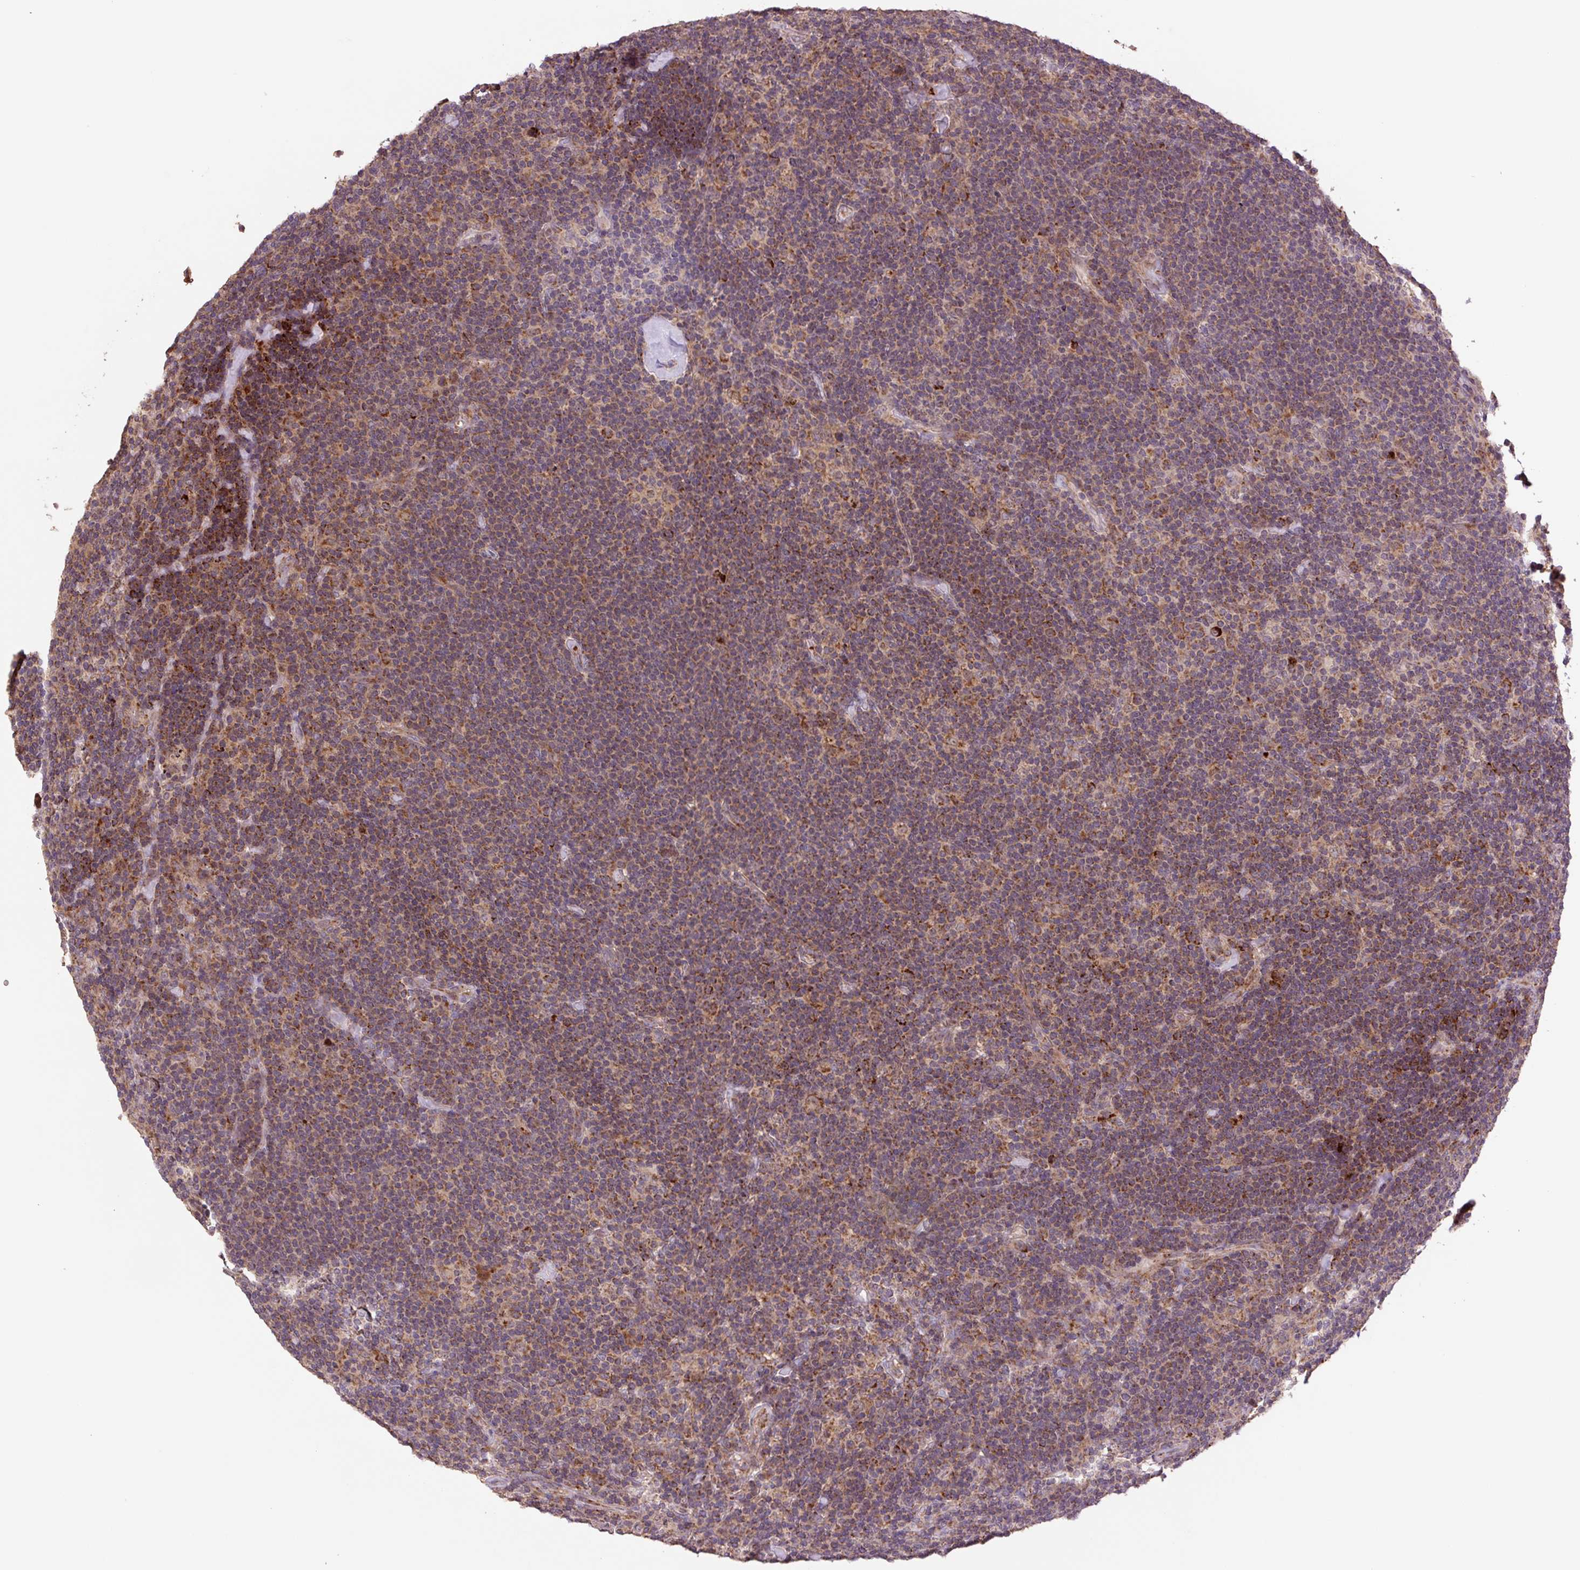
{"staining": {"intensity": "strong", "quantity": "<25%", "location": "cytoplasmic/membranous"}, "tissue": "lymphoma", "cell_type": "Tumor cells", "image_type": "cancer", "snomed": [{"axis": "morphology", "description": "Hodgkin's disease, NOS"}, {"axis": "topography", "description": "Lymph node"}], "caption": "Hodgkin's disease stained with immunohistochemistry demonstrates strong cytoplasmic/membranous expression in approximately <25% of tumor cells.", "gene": "TMEM160", "patient": {"sex": "female", "age": 57}}